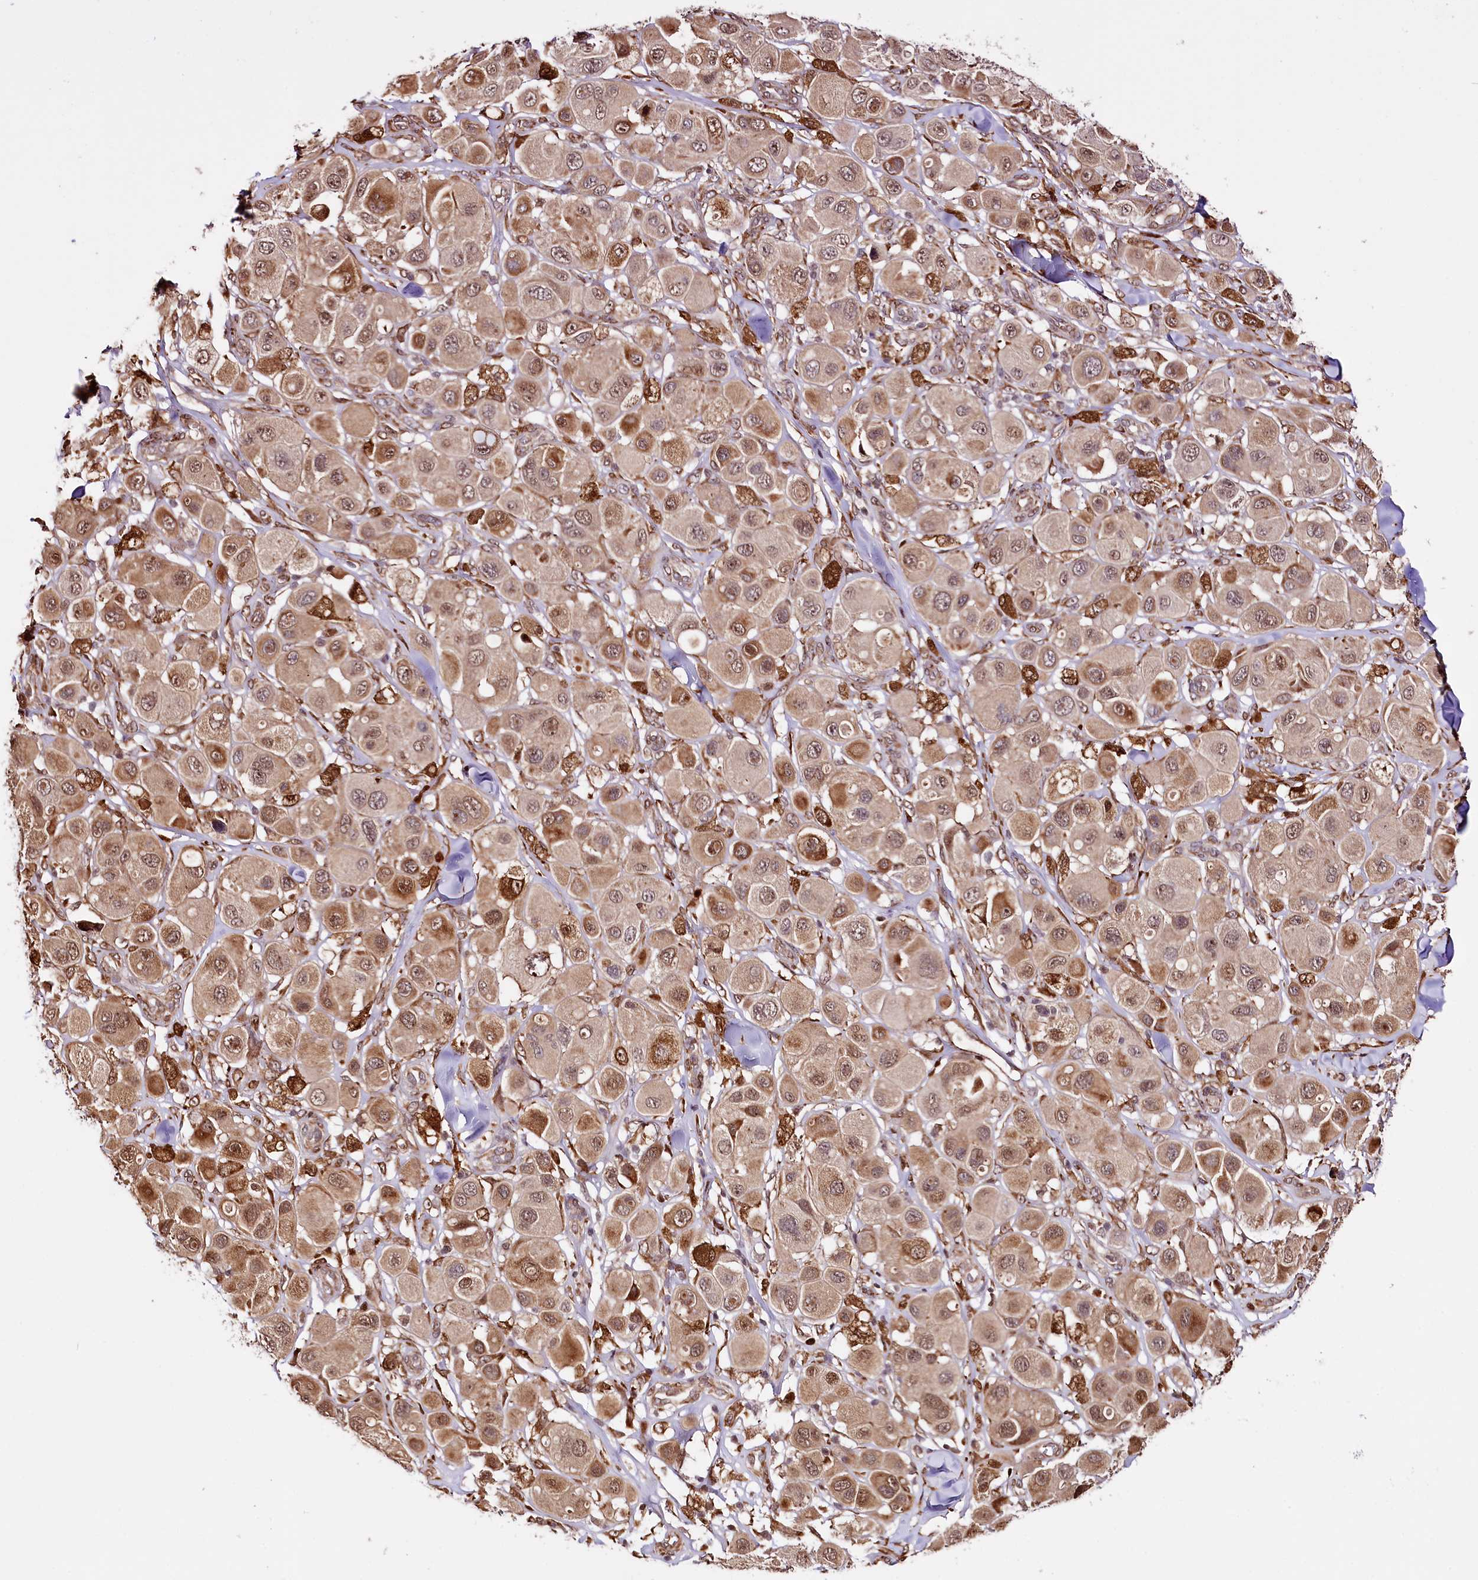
{"staining": {"intensity": "moderate", "quantity": ">75%", "location": "cytoplasmic/membranous,nuclear"}, "tissue": "melanoma", "cell_type": "Tumor cells", "image_type": "cancer", "snomed": [{"axis": "morphology", "description": "Malignant melanoma, Metastatic site"}, {"axis": "topography", "description": "Skin"}], "caption": "Protein staining of malignant melanoma (metastatic site) tissue demonstrates moderate cytoplasmic/membranous and nuclear expression in about >75% of tumor cells.", "gene": "CUTC", "patient": {"sex": "male", "age": 41}}